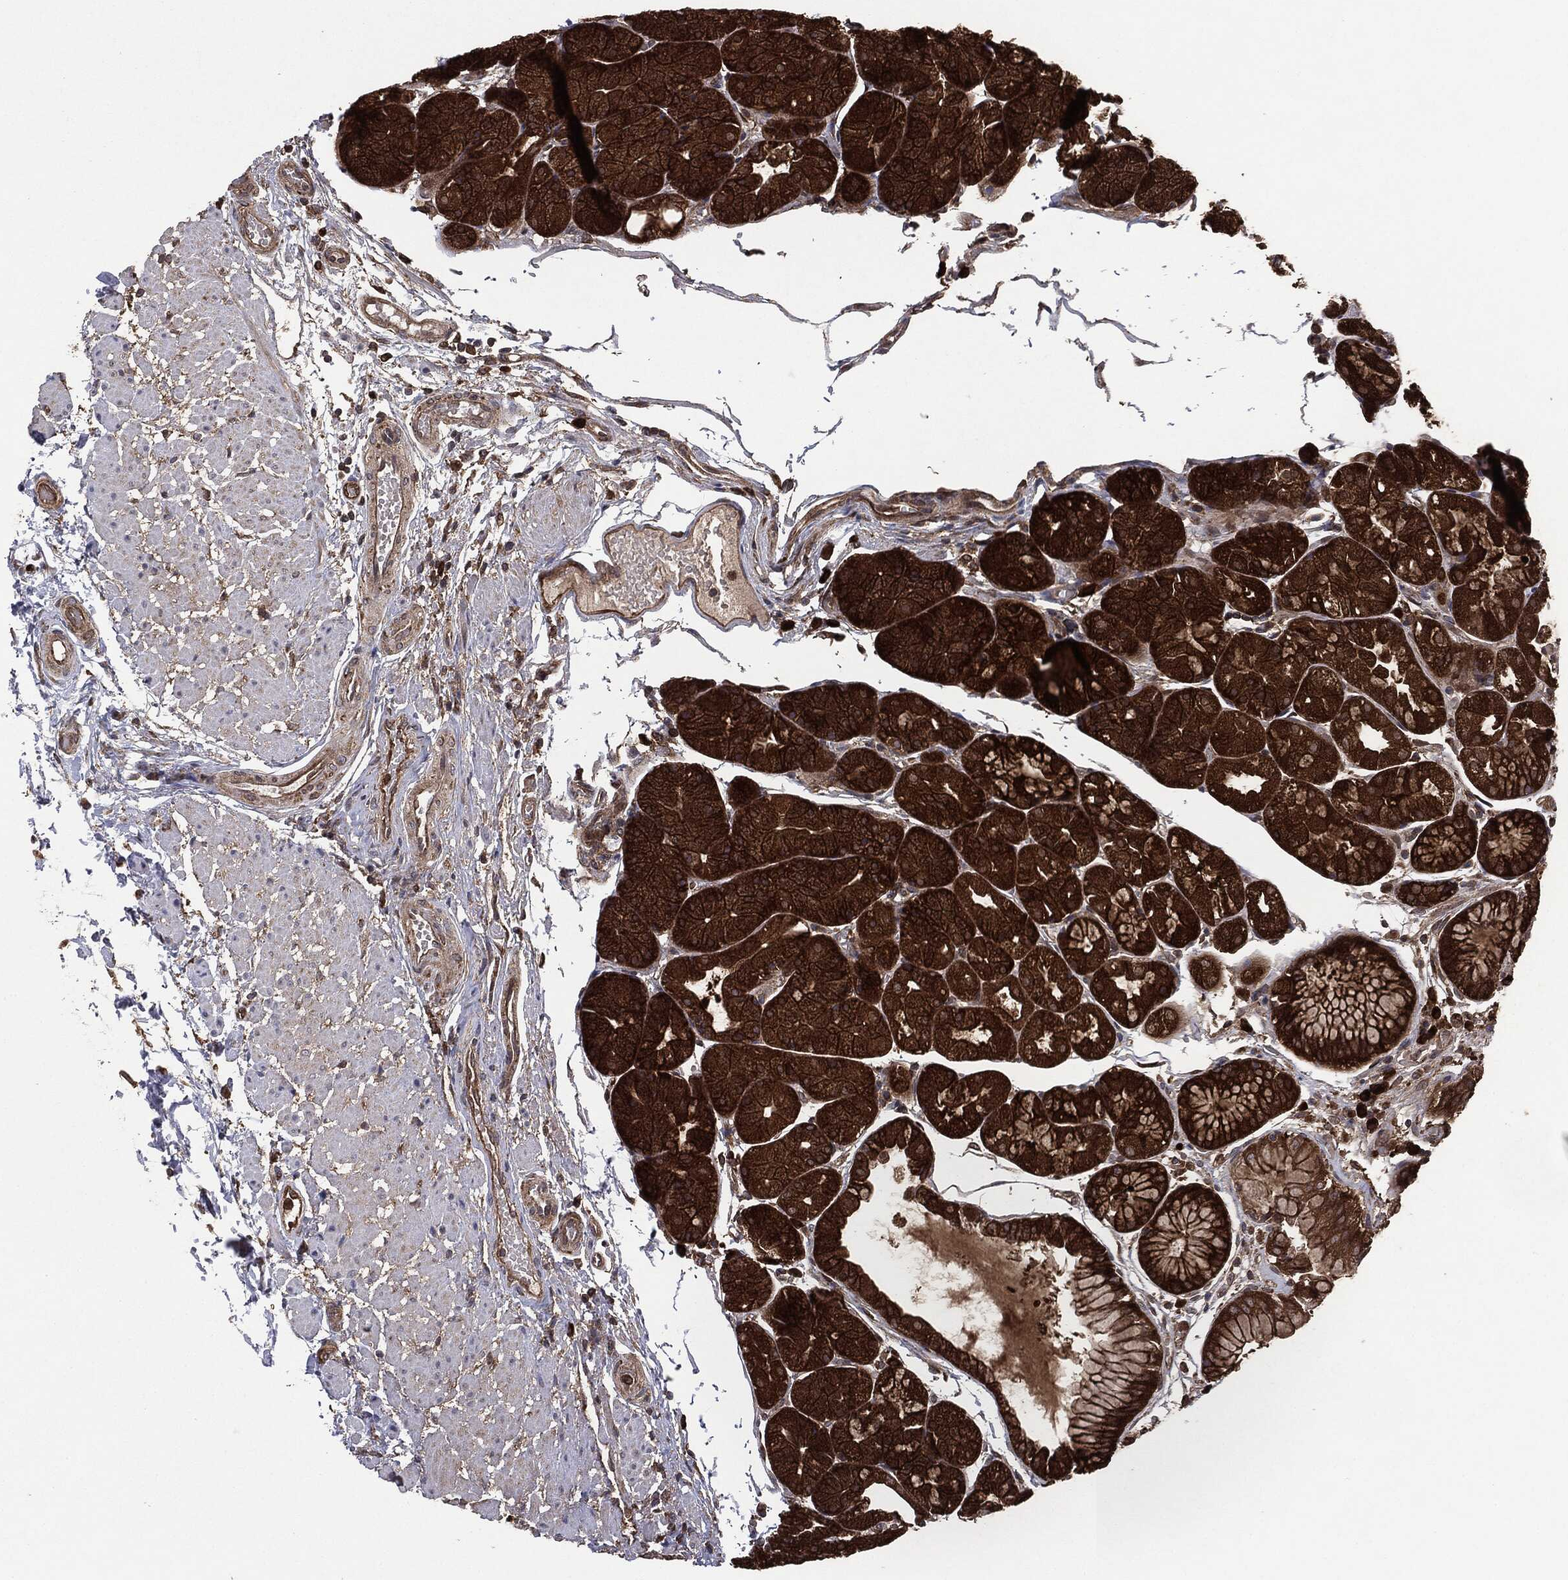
{"staining": {"intensity": "strong", "quantity": ">75%", "location": "cytoplasmic/membranous"}, "tissue": "stomach", "cell_type": "Glandular cells", "image_type": "normal", "snomed": [{"axis": "morphology", "description": "Normal tissue, NOS"}, {"axis": "topography", "description": "Stomach, upper"}], "caption": "Immunohistochemistry photomicrograph of benign stomach stained for a protein (brown), which exhibits high levels of strong cytoplasmic/membranous positivity in approximately >75% of glandular cells.", "gene": "NME1", "patient": {"sex": "male", "age": 72}}